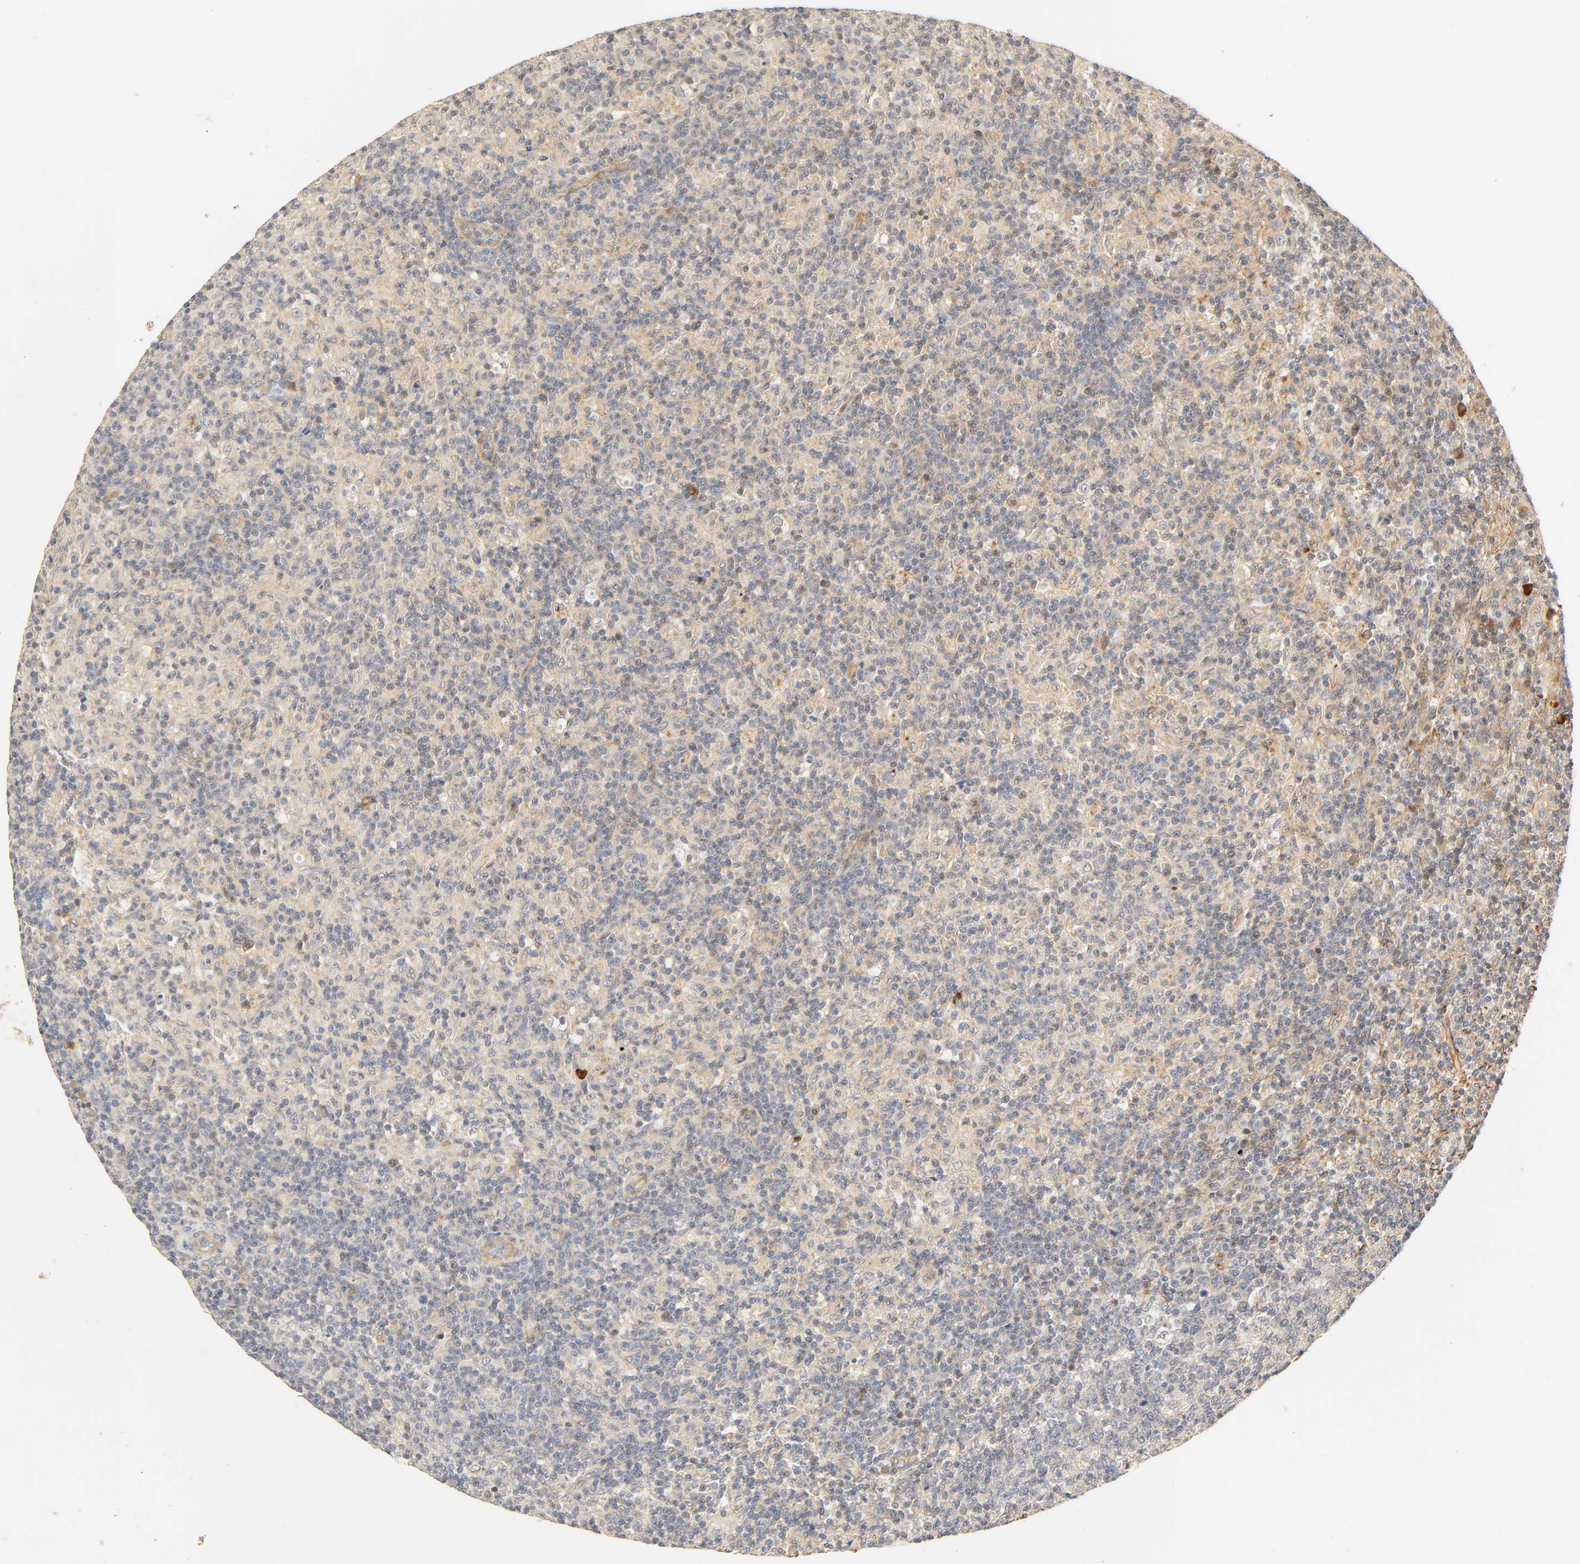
{"staining": {"intensity": "weak", "quantity": "<25%", "location": "cytoplasmic/membranous"}, "tissue": "lymph node", "cell_type": "Germinal center cells", "image_type": "normal", "snomed": [{"axis": "morphology", "description": "Normal tissue, NOS"}, {"axis": "morphology", "description": "Inflammation, NOS"}, {"axis": "topography", "description": "Lymph node"}], "caption": "Immunohistochemistry of unremarkable human lymph node exhibits no staining in germinal center cells.", "gene": "CACNA1G", "patient": {"sex": "male", "age": 55}}